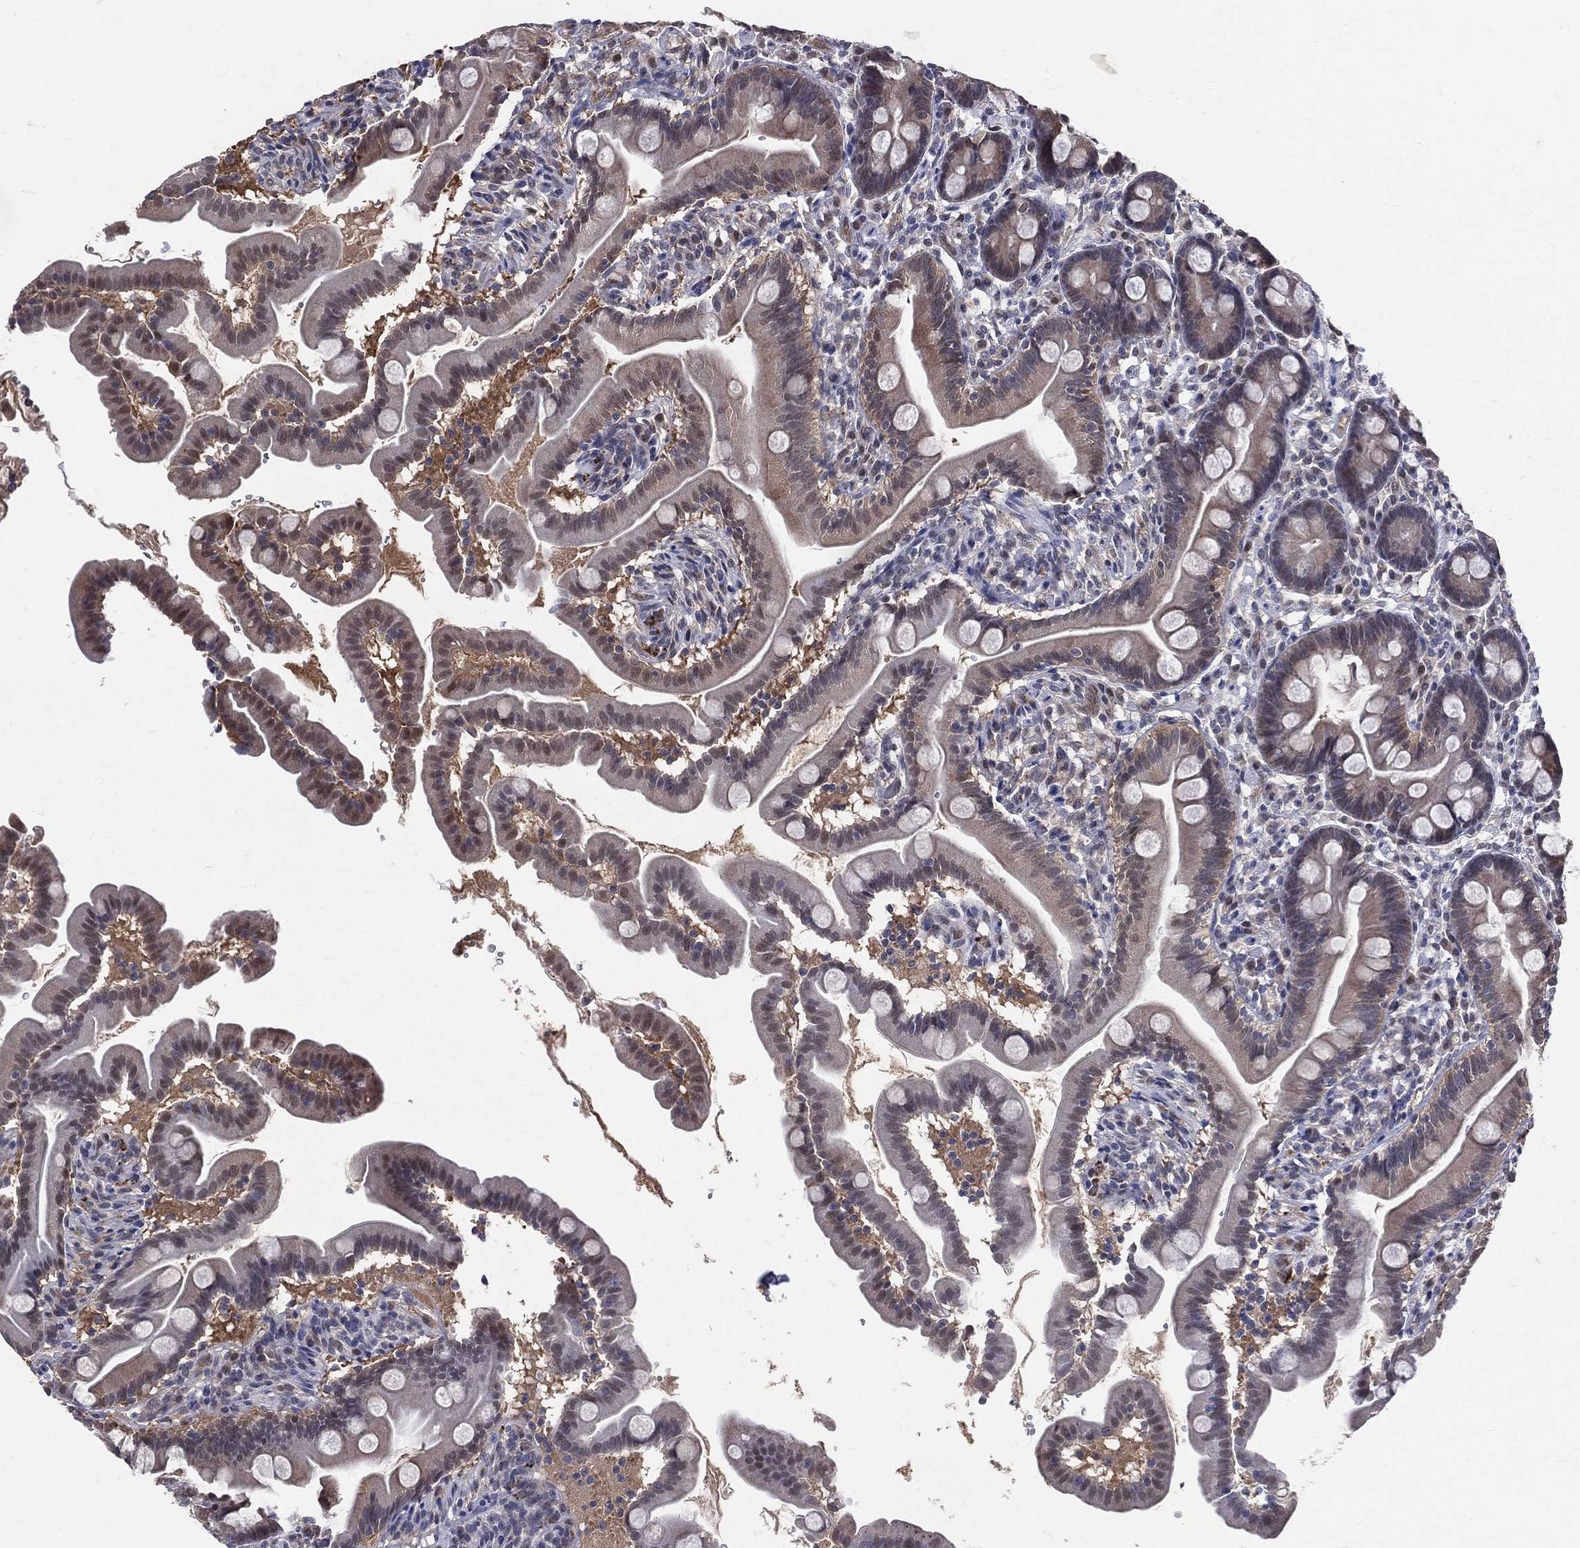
{"staining": {"intensity": "weak", "quantity": "<25%", "location": "nuclear"}, "tissue": "small intestine", "cell_type": "Glandular cells", "image_type": "normal", "snomed": [{"axis": "morphology", "description": "Normal tissue, NOS"}, {"axis": "topography", "description": "Small intestine"}], "caption": "Glandular cells show no significant positivity in benign small intestine. Nuclei are stained in blue.", "gene": "GMPR2", "patient": {"sex": "female", "age": 44}}